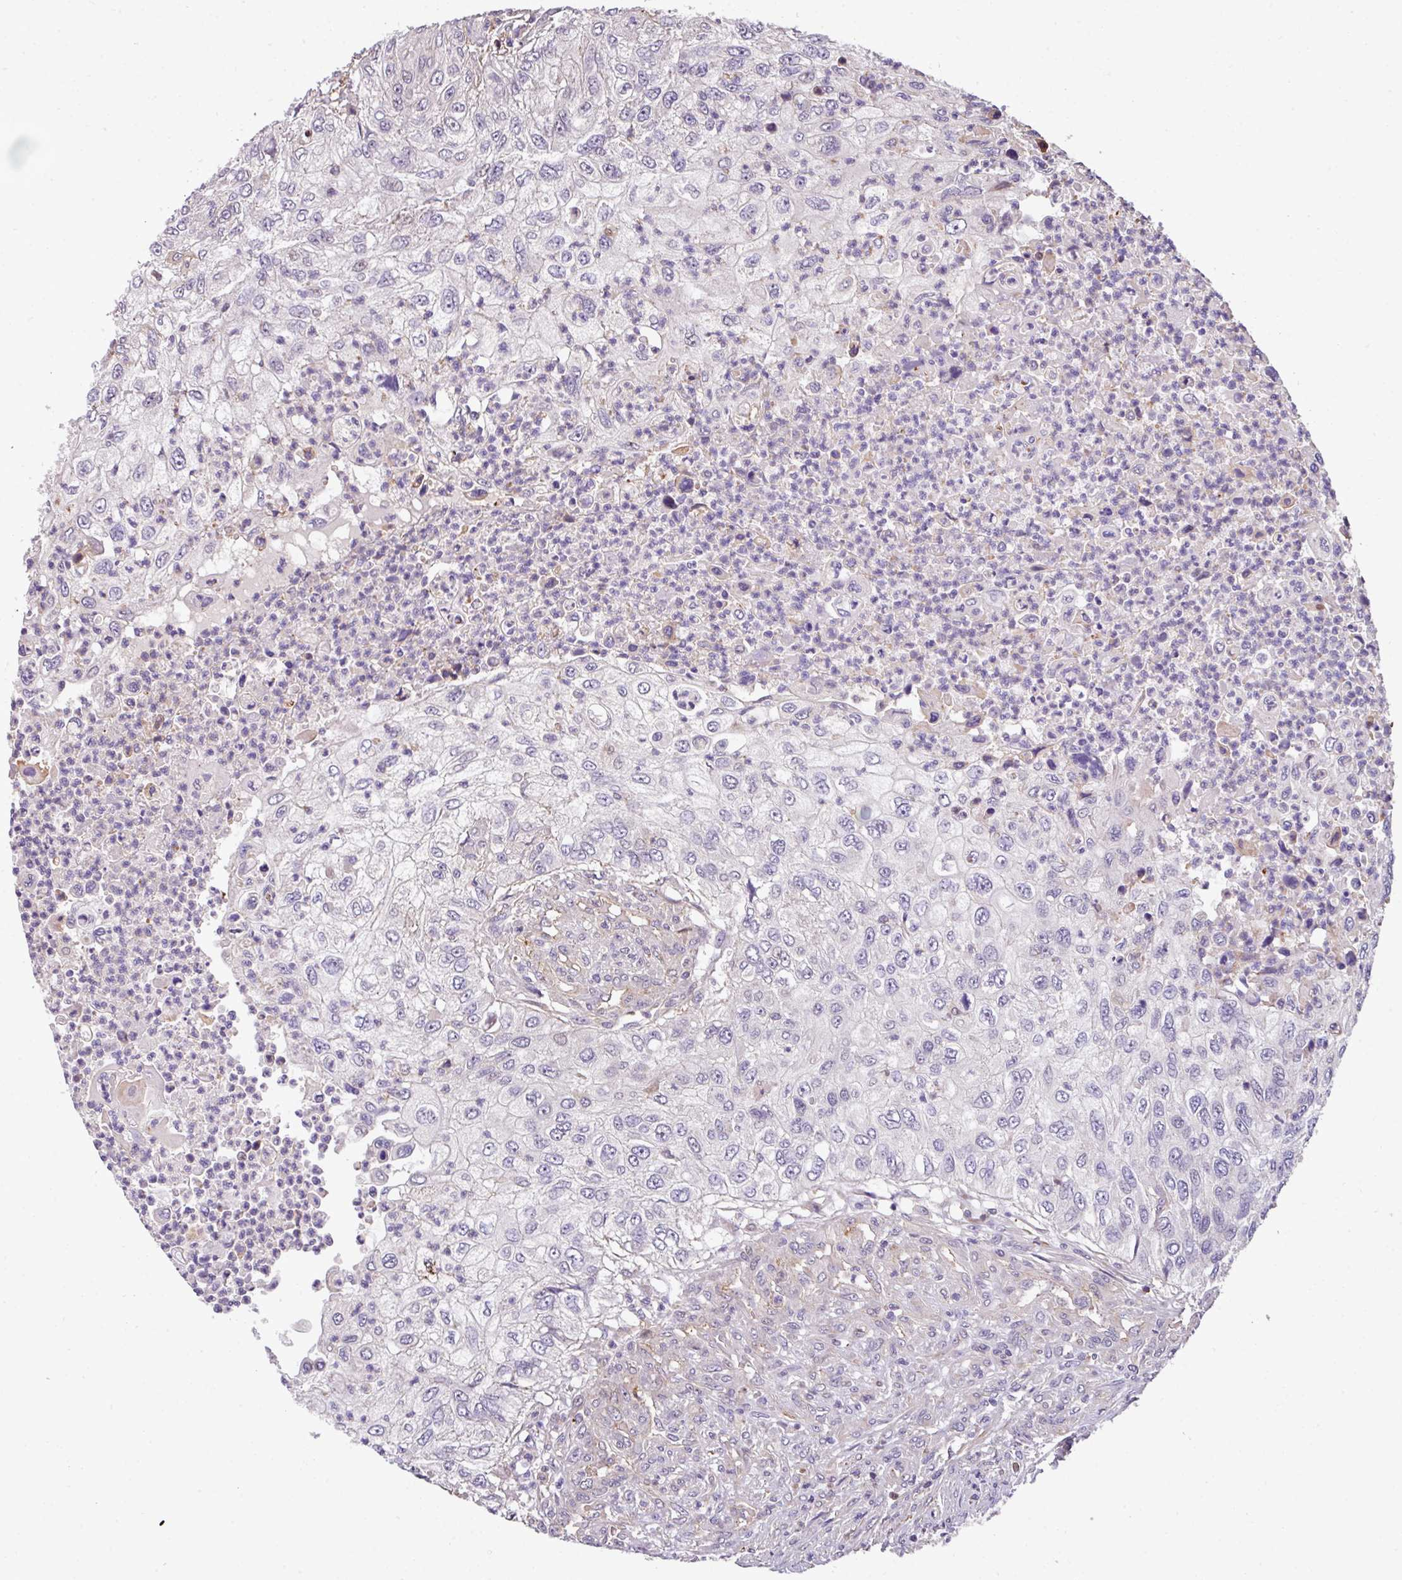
{"staining": {"intensity": "negative", "quantity": "none", "location": "none"}, "tissue": "urothelial cancer", "cell_type": "Tumor cells", "image_type": "cancer", "snomed": [{"axis": "morphology", "description": "Urothelial carcinoma, High grade"}, {"axis": "topography", "description": "Urinary bladder"}], "caption": "Immunohistochemistry (IHC) micrograph of neoplastic tissue: high-grade urothelial carcinoma stained with DAB demonstrates no significant protein staining in tumor cells. (Brightfield microscopy of DAB immunohistochemistry at high magnification).", "gene": "CASS4", "patient": {"sex": "female", "age": 60}}